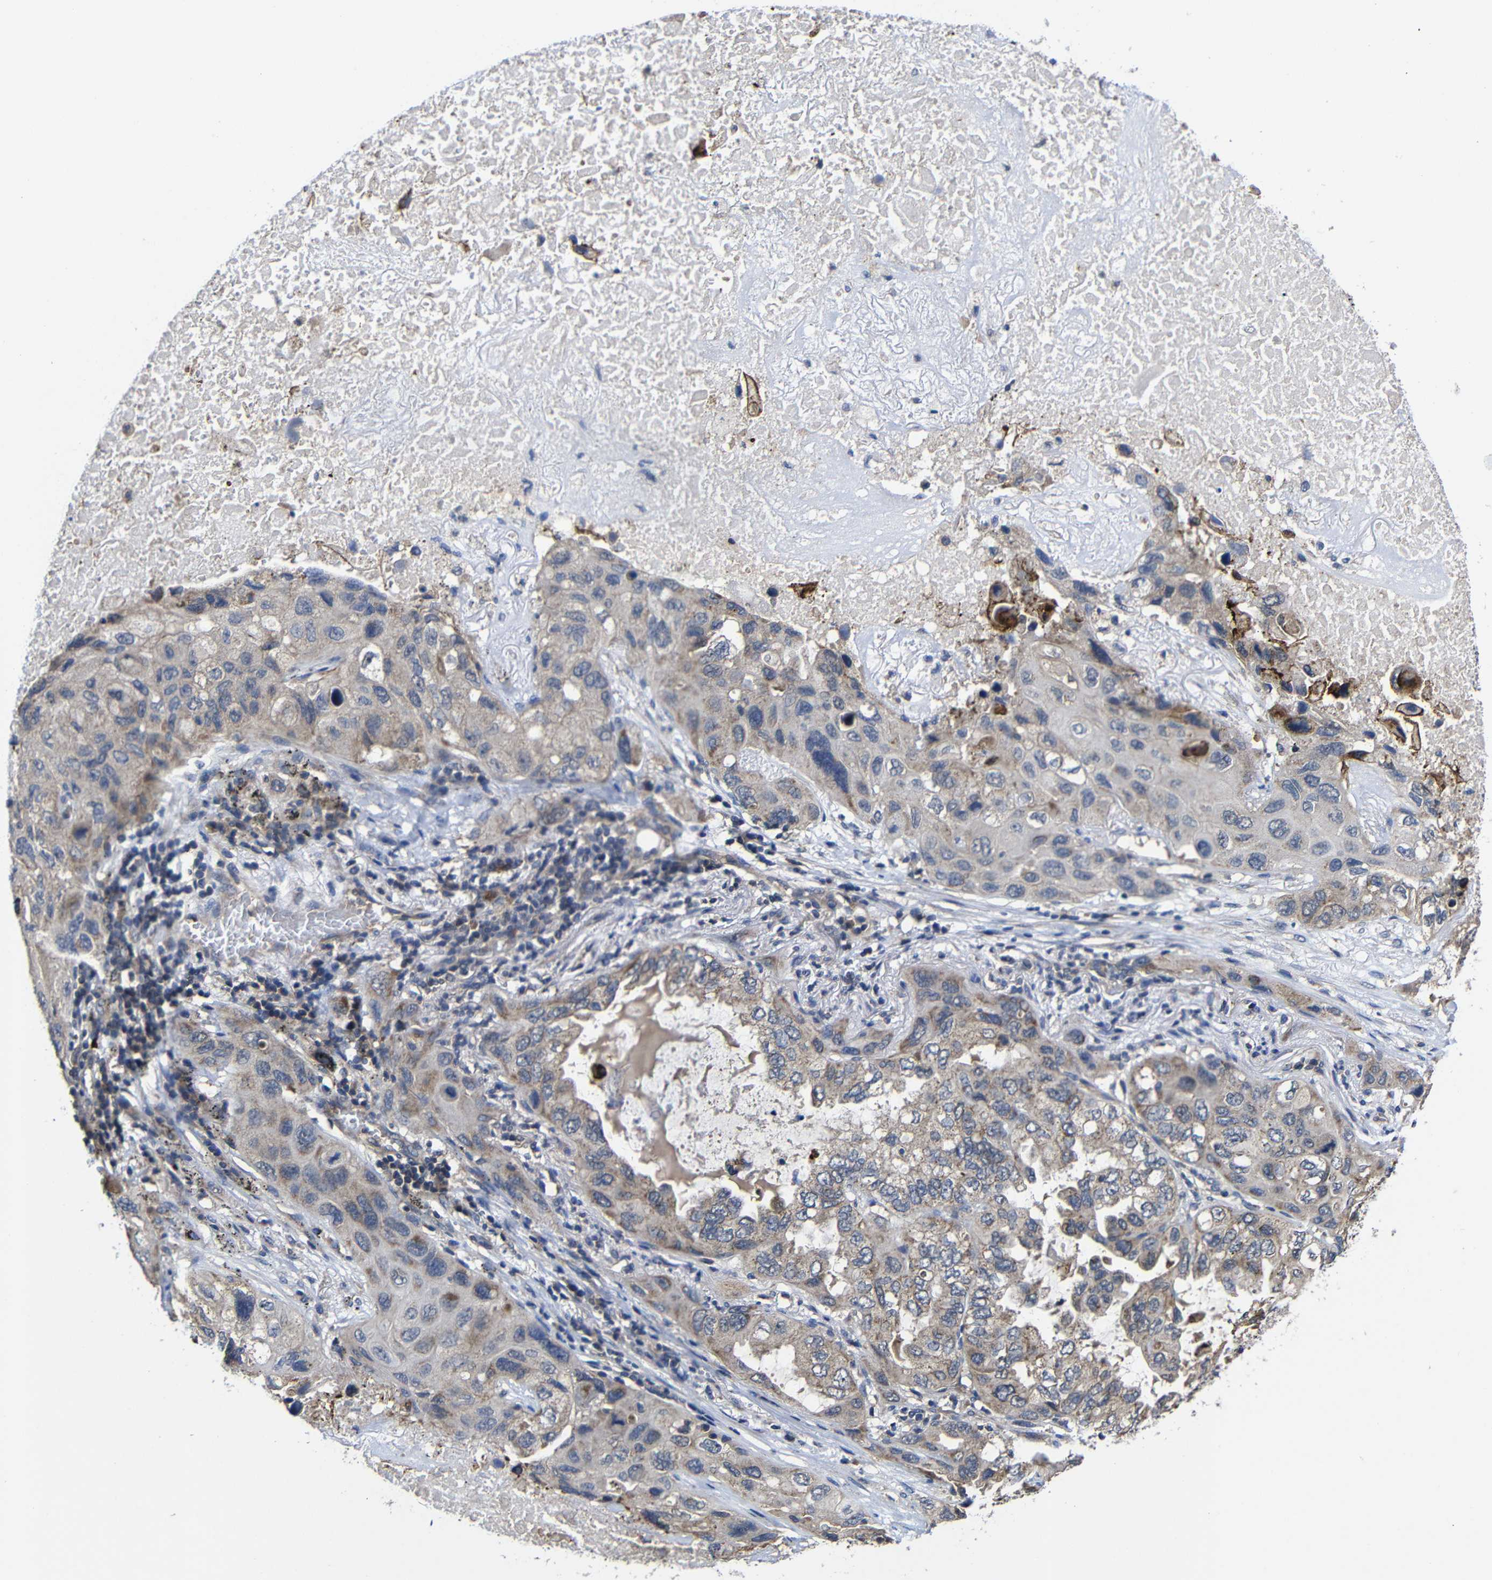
{"staining": {"intensity": "weak", "quantity": ">75%", "location": "cytoplasmic/membranous"}, "tissue": "lung cancer", "cell_type": "Tumor cells", "image_type": "cancer", "snomed": [{"axis": "morphology", "description": "Squamous cell carcinoma, NOS"}, {"axis": "topography", "description": "Lung"}], "caption": "Lung squamous cell carcinoma tissue exhibits weak cytoplasmic/membranous positivity in about >75% of tumor cells", "gene": "LPAR5", "patient": {"sex": "female", "age": 73}}